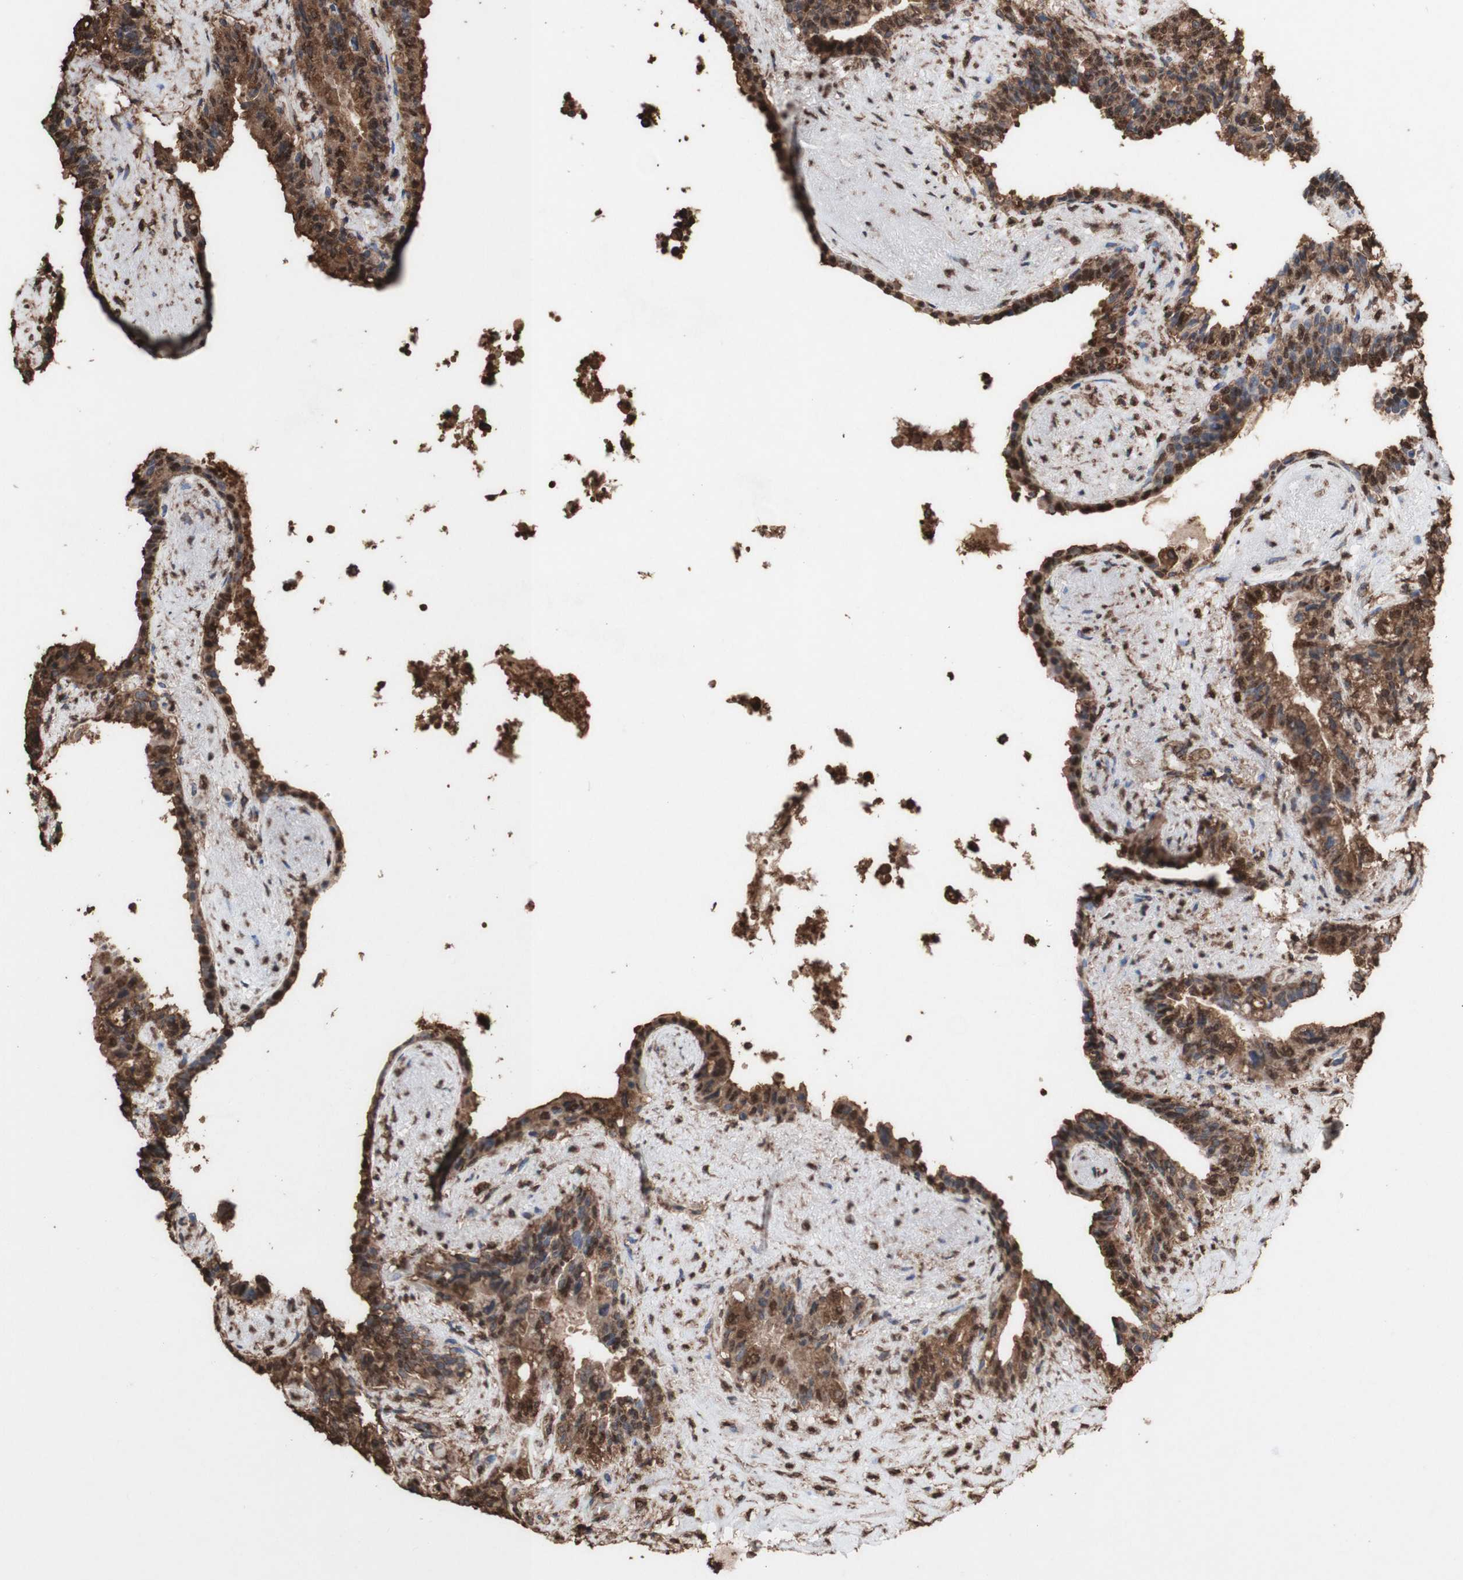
{"staining": {"intensity": "moderate", "quantity": ">75%", "location": "cytoplasmic/membranous,nuclear"}, "tissue": "seminal vesicle", "cell_type": "Glandular cells", "image_type": "normal", "snomed": [{"axis": "morphology", "description": "Normal tissue, NOS"}, {"axis": "topography", "description": "Seminal veicle"}], "caption": "Moderate cytoplasmic/membranous,nuclear positivity is present in about >75% of glandular cells in benign seminal vesicle.", "gene": "PIDD1", "patient": {"sex": "male", "age": 63}}